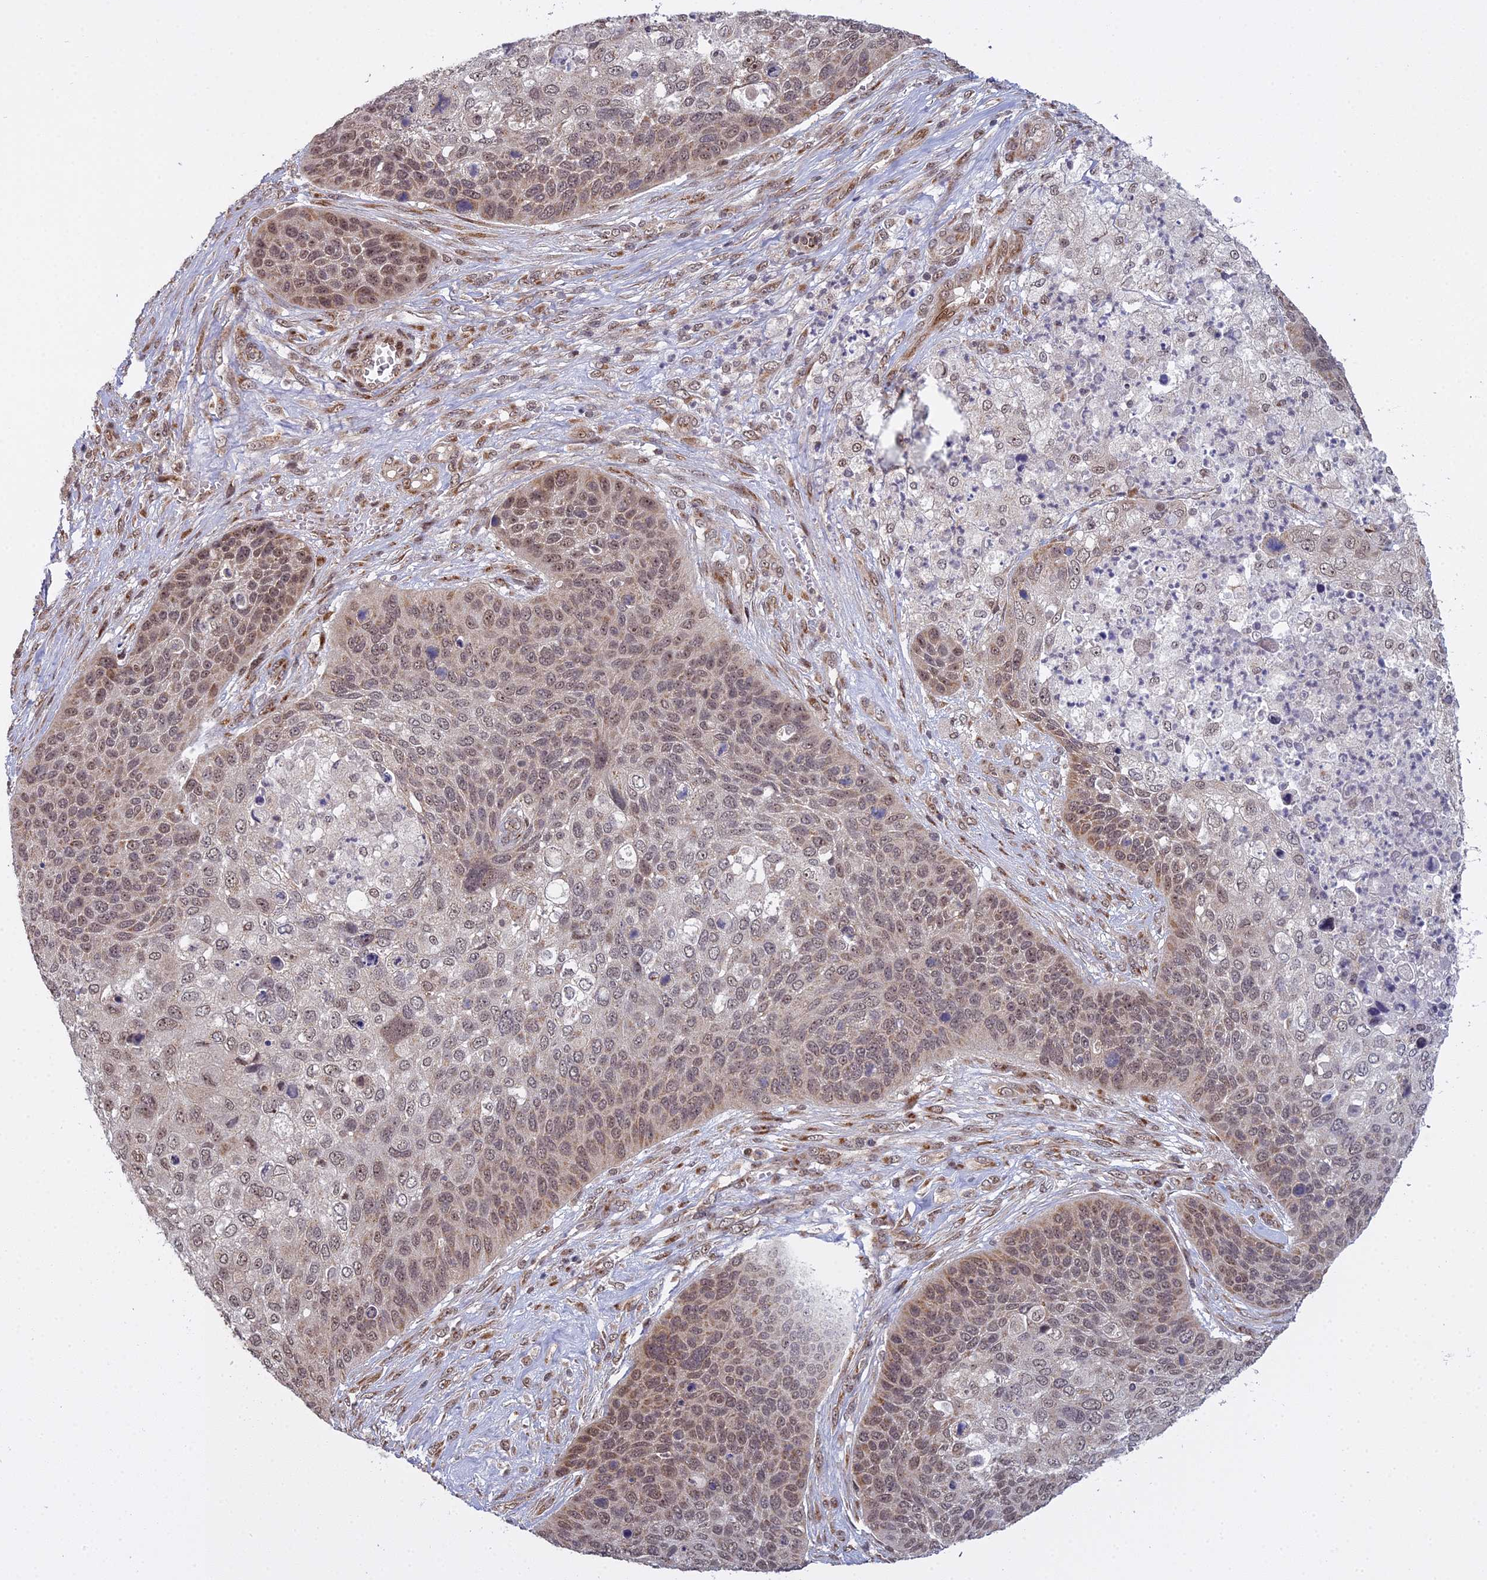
{"staining": {"intensity": "weak", "quantity": ">75%", "location": "nuclear"}, "tissue": "skin cancer", "cell_type": "Tumor cells", "image_type": "cancer", "snomed": [{"axis": "morphology", "description": "Basal cell carcinoma"}, {"axis": "topography", "description": "Skin"}], "caption": "Immunohistochemical staining of human basal cell carcinoma (skin) exhibits low levels of weak nuclear protein expression in approximately >75% of tumor cells.", "gene": "MEOX1", "patient": {"sex": "female", "age": 74}}